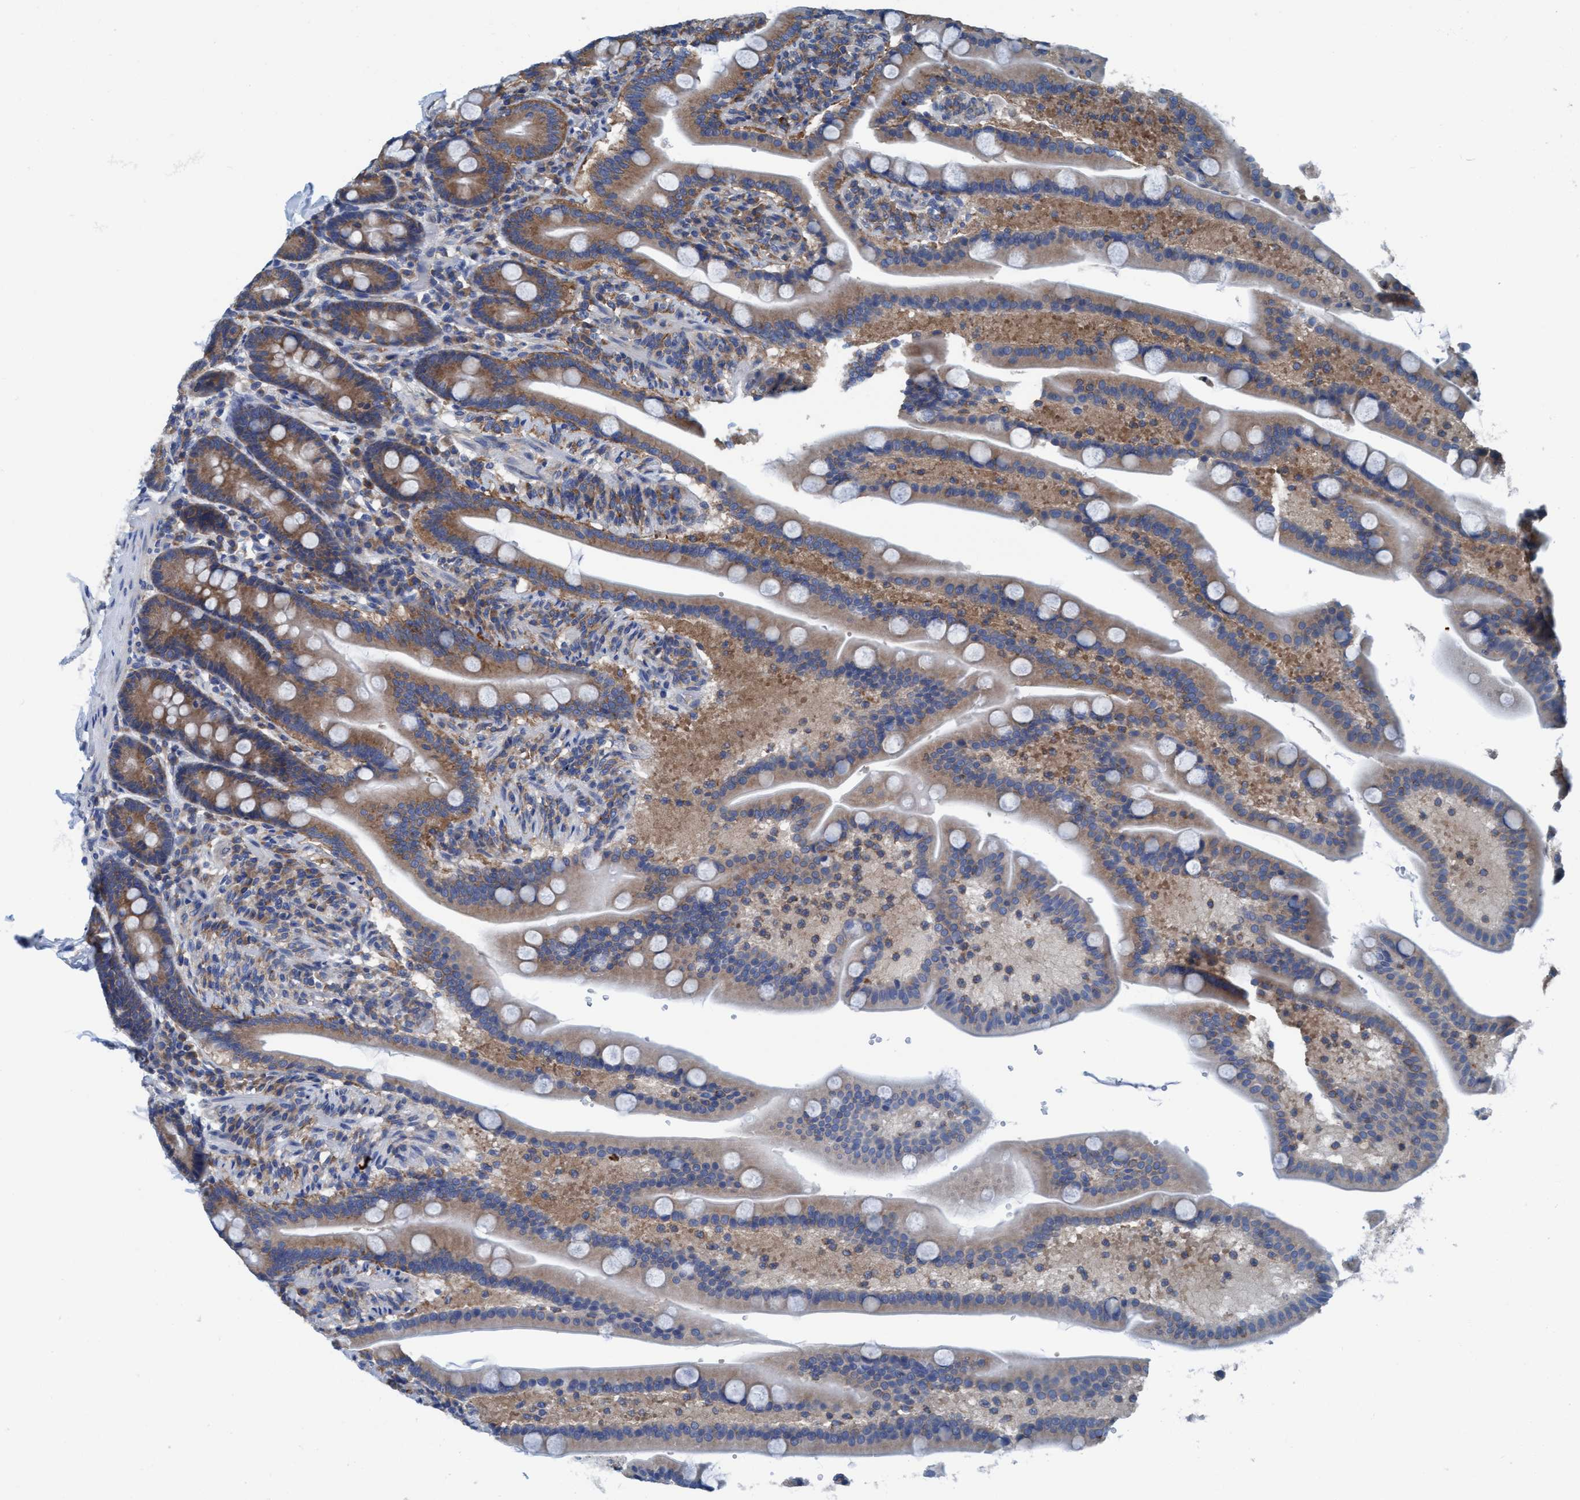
{"staining": {"intensity": "moderate", "quantity": ">75%", "location": "cytoplasmic/membranous"}, "tissue": "duodenum", "cell_type": "Glandular cells", "image_type": "normal", "snomed": [{"axis": "morphology", "description": "Normal tissue, NOS"}, {"axis": "topography", "description": "Duodenum"}], "caption": "A photomicrograph of human duodenum stained for a protein shows moderate cytoplasmic/membranous brown staining in glandular cells. (IHC, brightfield microscopy, high magnification).", "gene": "NMT1", "patient": {"sex": "male", "age": 54}}